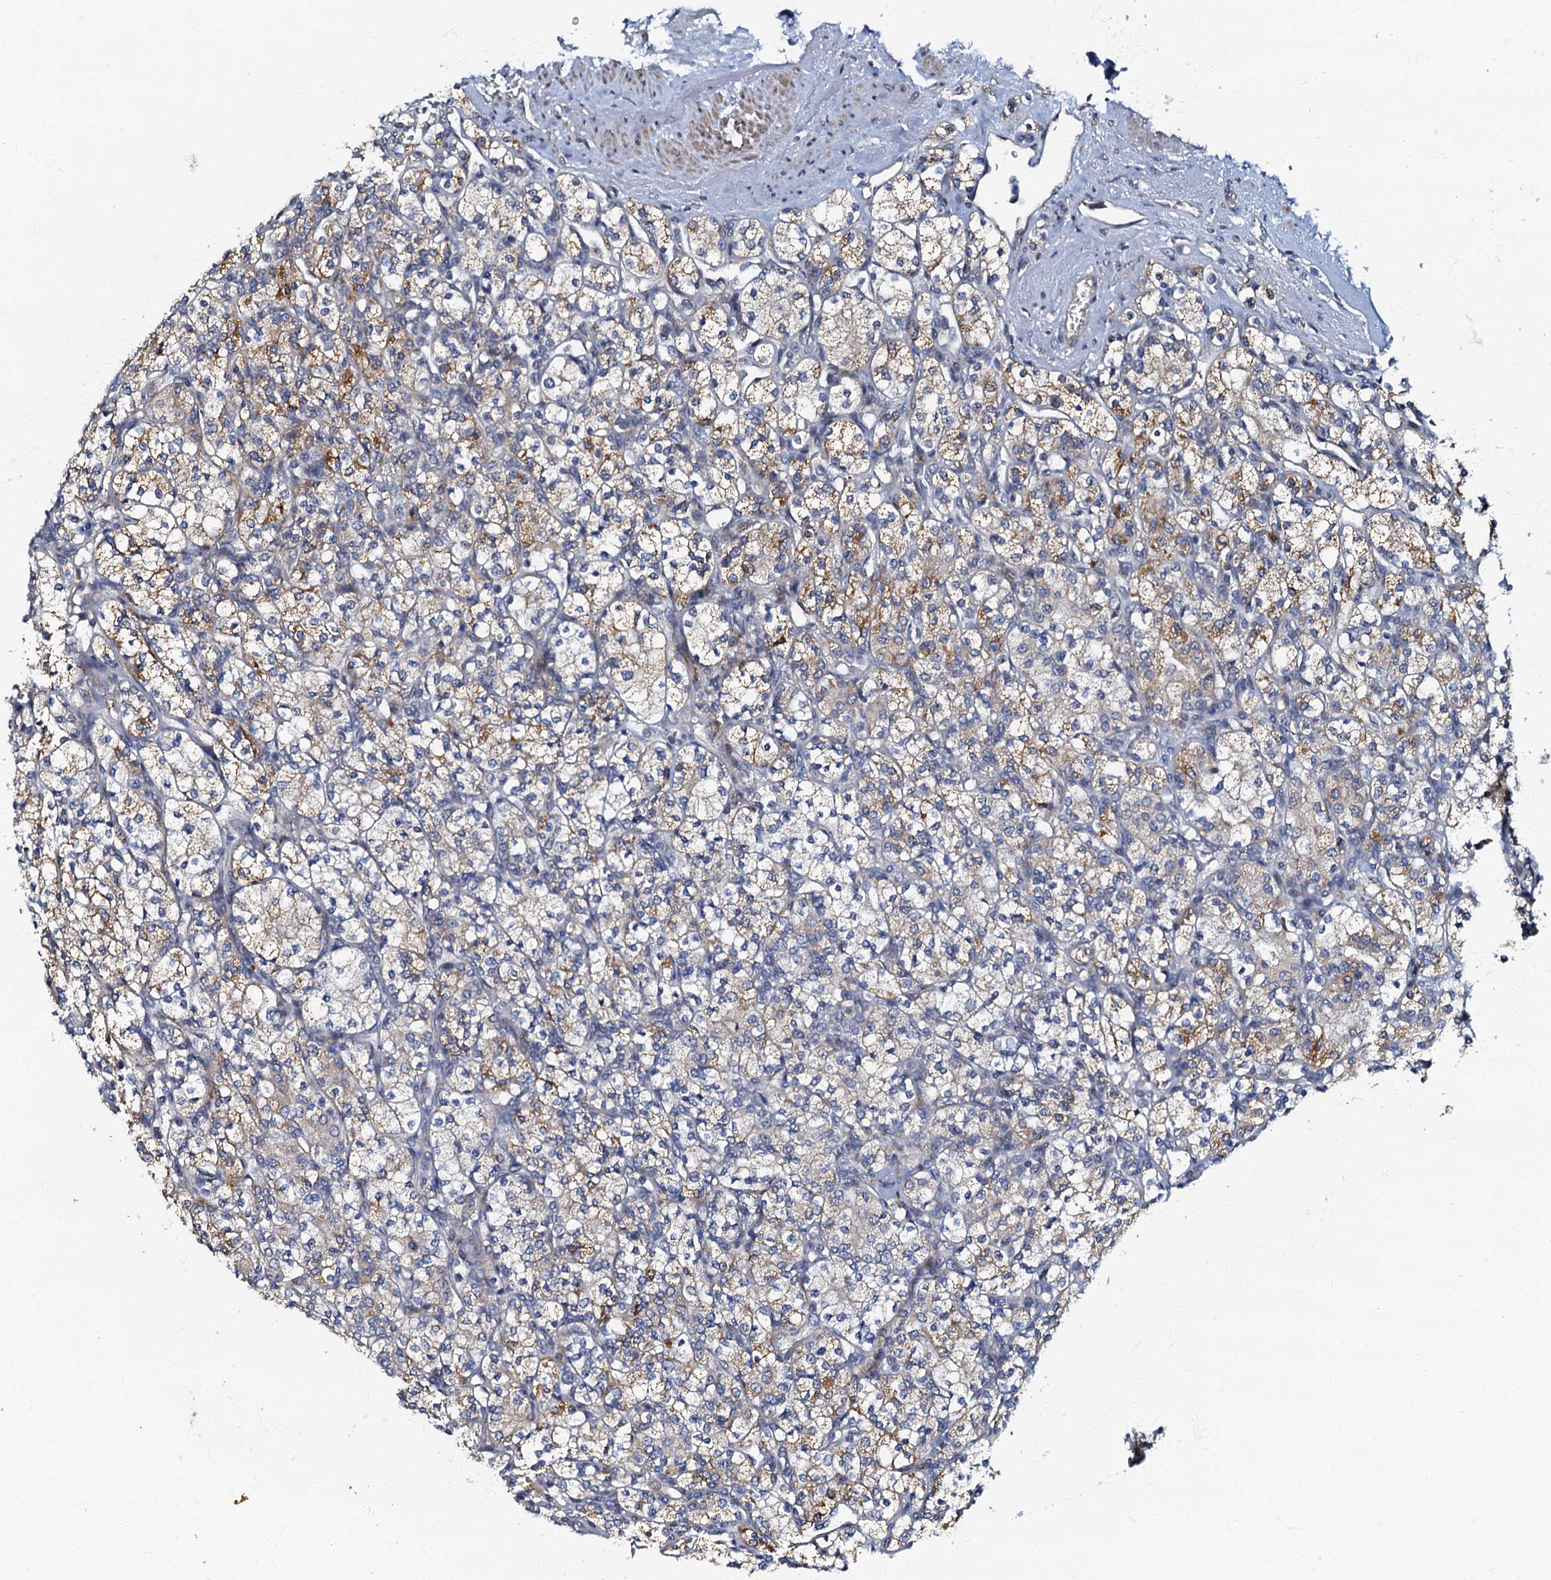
{"staining": {"intensity": "moderate", "quantity": "<25%", "location": "cytoplasmic/membranous"}, "tissue": "renal cancer", "cell_type": "Tumor cells", "image_type": "cancer", "snomed": [{"axis": "morphology", "description": "Adenocarcinoma, NOS"}, {"axis": "topography", "description": "Kidney"}], "caption": "Protein staining reveals moderate cytoplasmic/membranous staining in approximately <25% of tumor cells in renal cancer (adenocarcinoma).", "gene": "OLAH", "patient": {"sex": "male", "age": 77}}